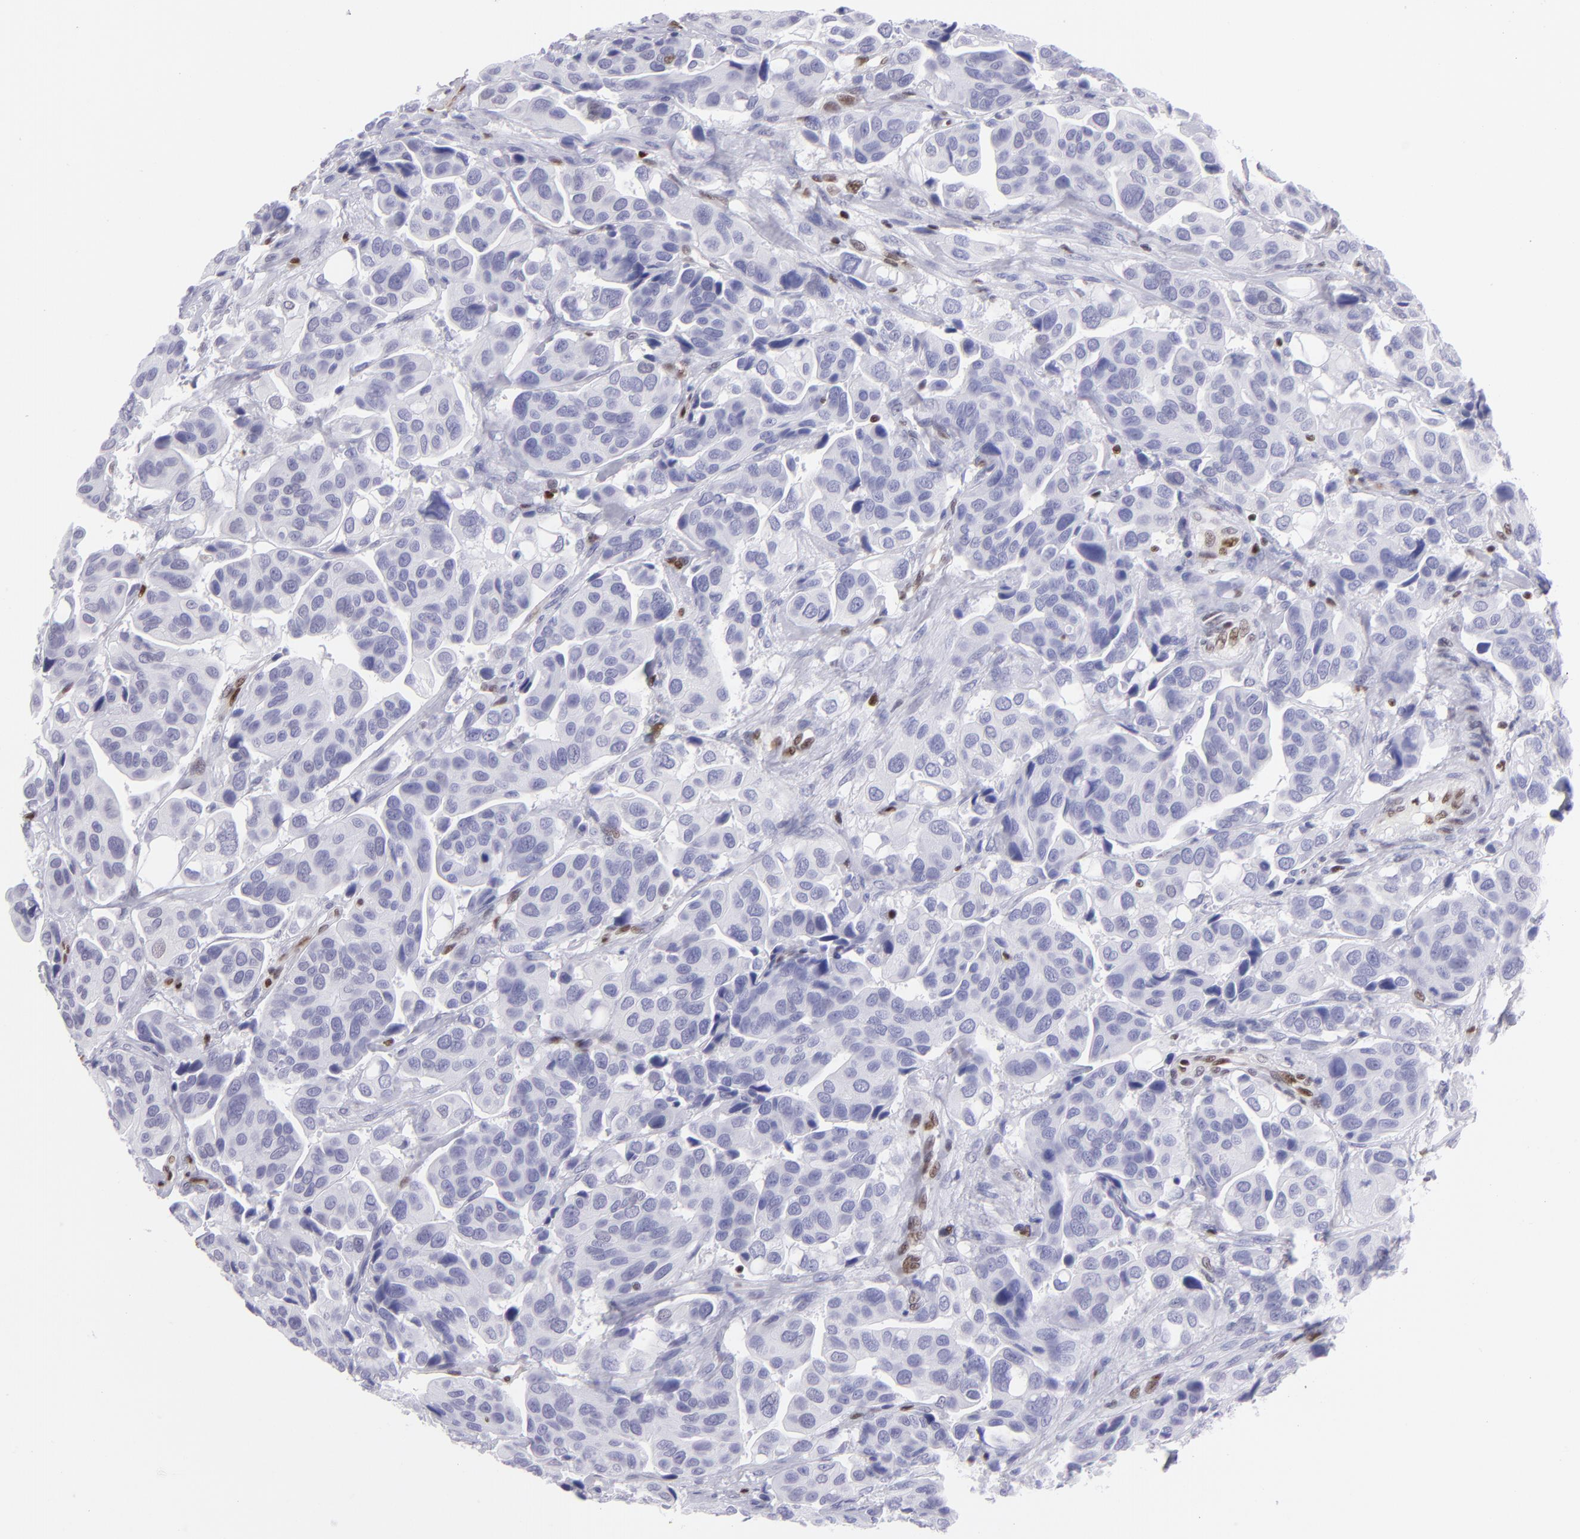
{"staining": {"intensity": "negative", "quantity": "none", "location": "none"}, "tissue": "urothelial cancer", "cell_type": "Tumor cells", "image_type": "cancer", "snomed": [{"axis": "morphology", "description": "Adenocarcinoma, NOS"}, {"axis": "topography", "description": "Urinary bladder"}], "caption": "A high-resolution photomicrograph shows immunohistochemistry staining of urothelial cancer, which demonstrates no significant staining in tumor cells. (Stains: DAB IHC with hematoxylin counter stain, Microscopy: brightfield microscopy at high magnification).", "gene": "ETS1", "patient": {"sex": "male", "age": 61}}